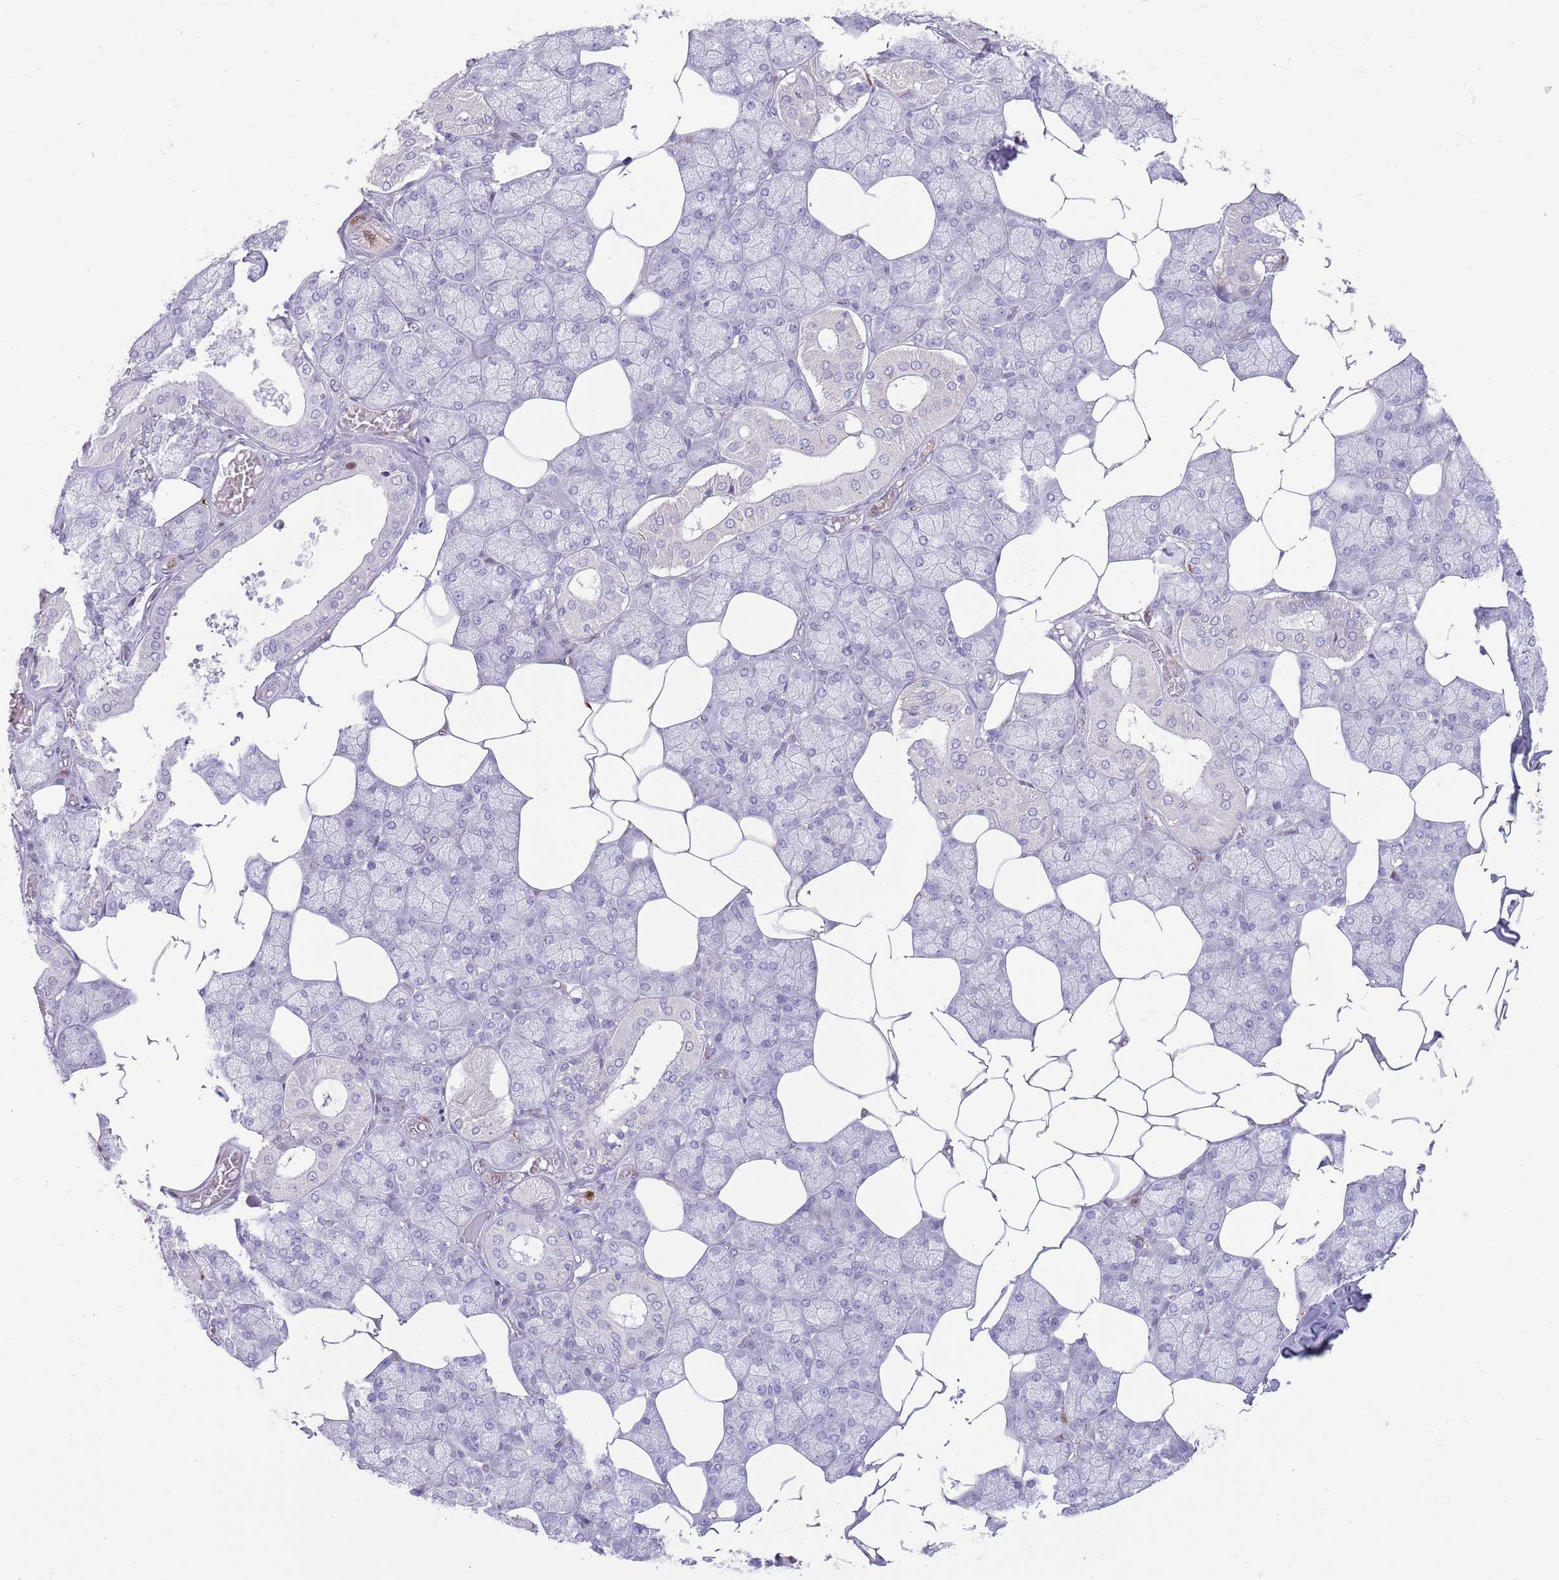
{"staining": {"intensity": "negative", "quantity": "none", "location": "none"}, "tissue": "salivary gland", "cell_type": "Glandular cells", "image_type": "normal", "snomed": [{"axis": "morphology", "description": "Normal tissue, NOS"}, {"axis": "topography", "description": "Salivary gland"}], "caption": "Protein analysis of unremarkable salivary gland displays no significant positivity in glandular cells. (DAB IHC with hematoxylin counter stain).", "gene": "ANO8", "patient": {"sex": "male", "age": 62}}